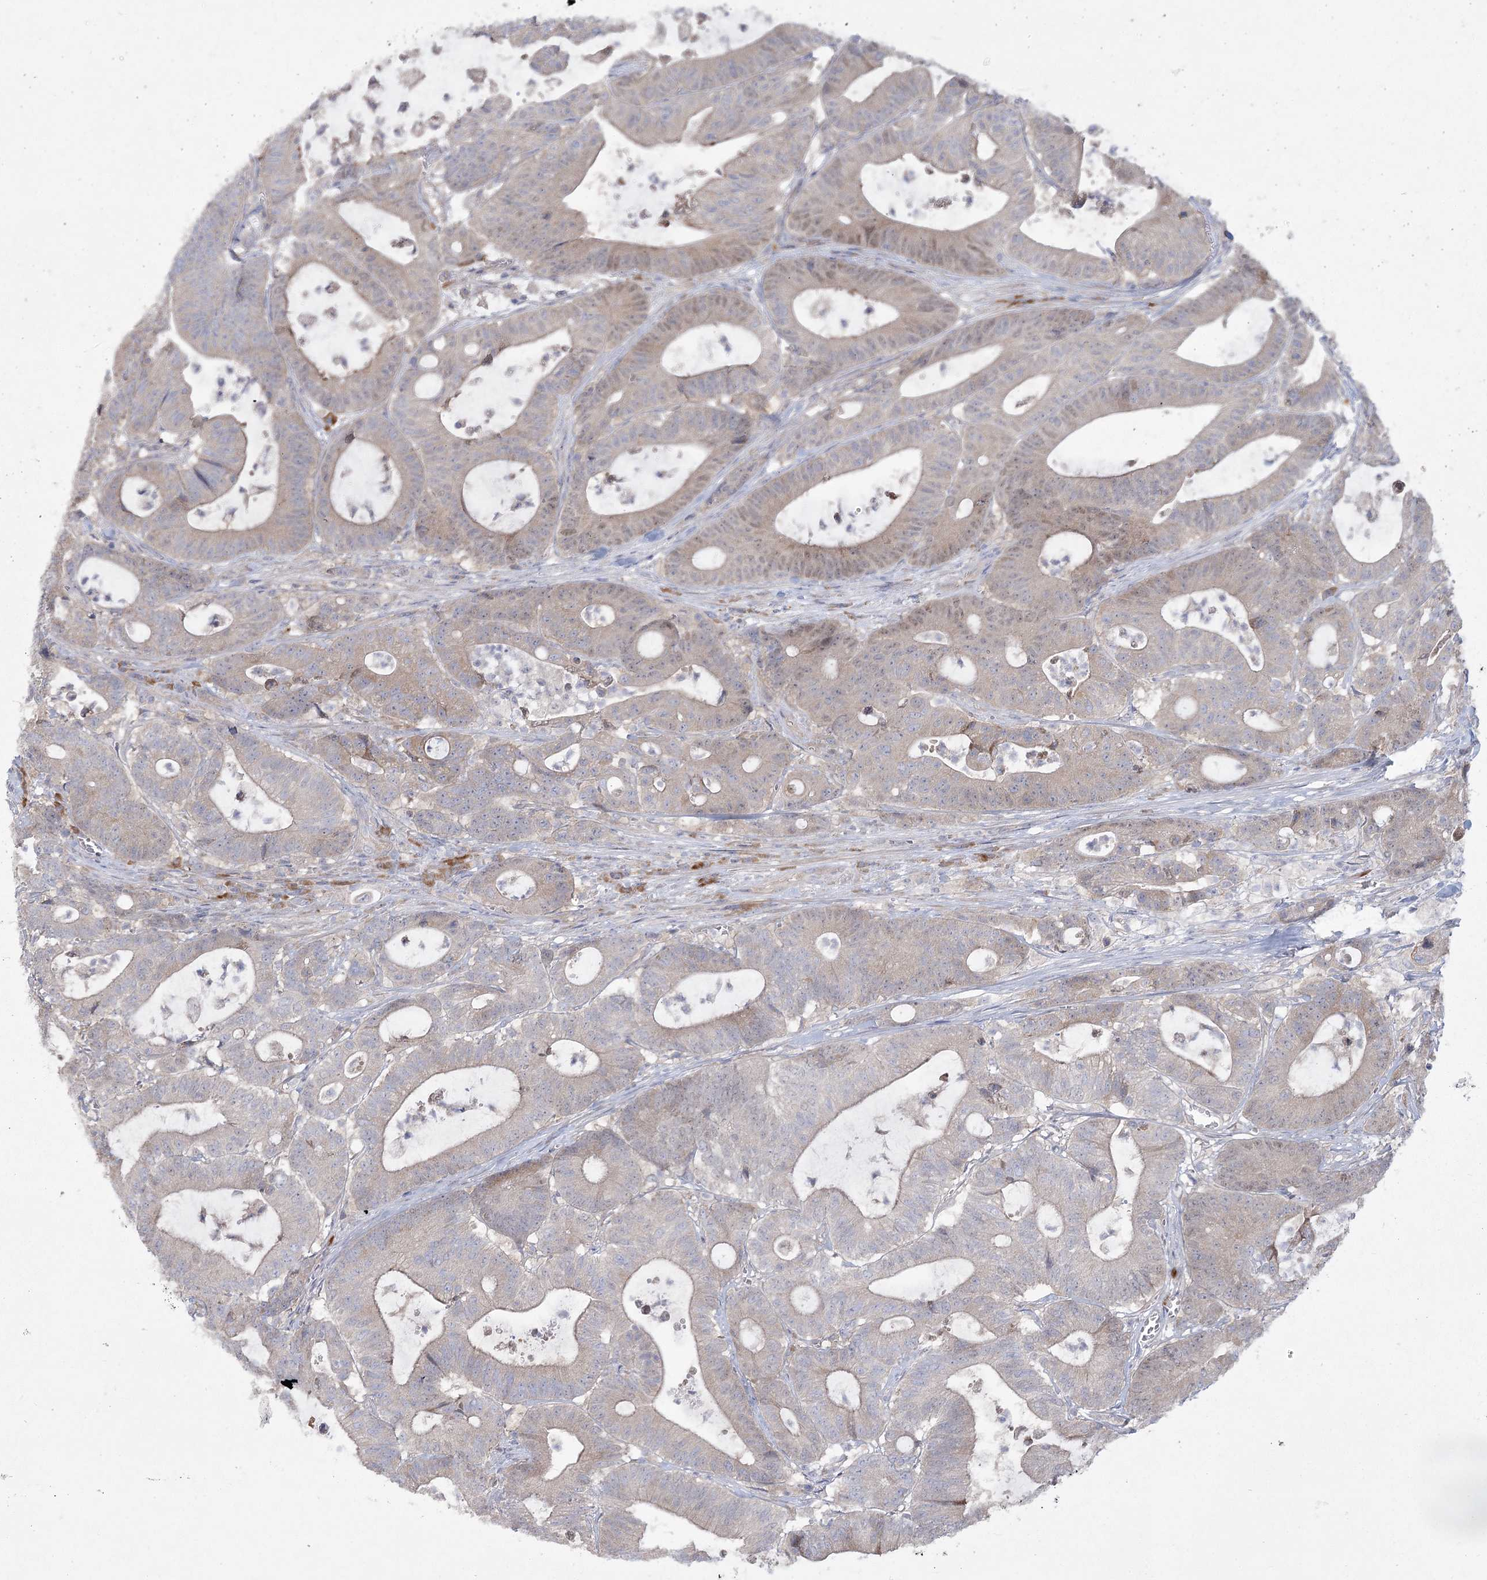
{"staining": {"intensity": "negative", "quantity": "none", "location": "none"}, "tissue": "colorectal cancer", "cell_type": "Tumor cells", "image_type": "cancer", "snomed": [{"axis": "morphology", "description": "Adenocarcinoma, NOS"}, {"axis": "topography", "description": "Colon"}], "caption": "This image is of adenocarcinoma (colorectal) stained with immunohistochemistry (IHC) to label a protein in brown with the nuclei are counter-stained blue. There is no staining in tumor cells.", "gene": "CAMTA1", "patient": {"sex": "female", "age": 84}}